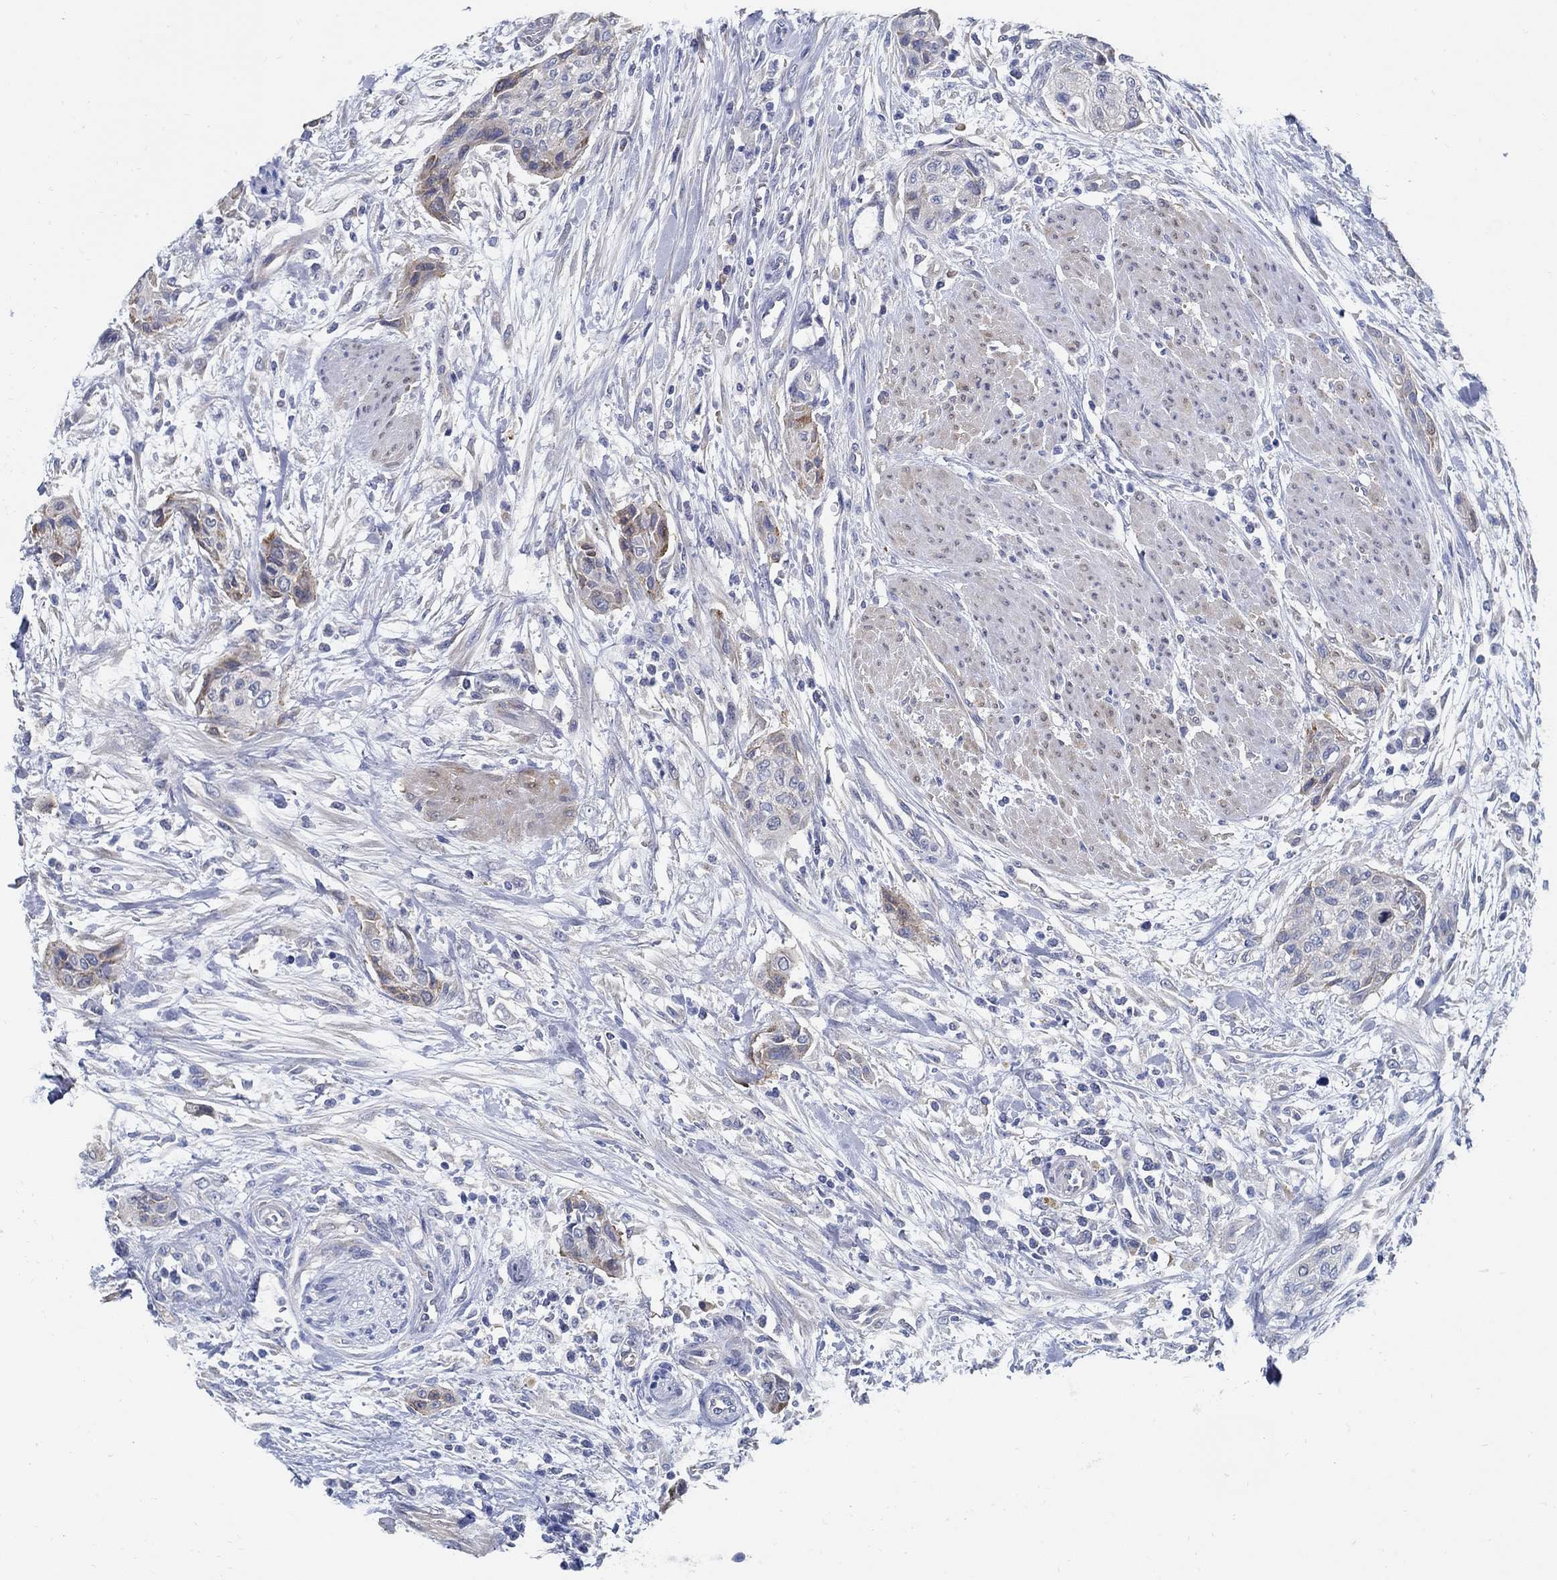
{"staining": {"intensity": "negative", "quantity": "none", "location": "none"}, "tissue": "urothelial cancer", "cell_type": "Tumor cells", "image_type": "cancer", "snomed": [{"axis": "morphology", "description": "Urothelial carcinoma, High grade"}, {"axis": "topography", "description": "Urinary bladder"}], "caption": "High-grade urothelial carcinoma was stained to show a protein in brown. There is no significant staining in tumor cells. (Brightfield microscopy of DAB (3,3'-diaminobenzidine) immunohistochemistry (IHC) at high magnification).", "gene": "C15orf39", "patient": {"sex": "male", "age": 35}}